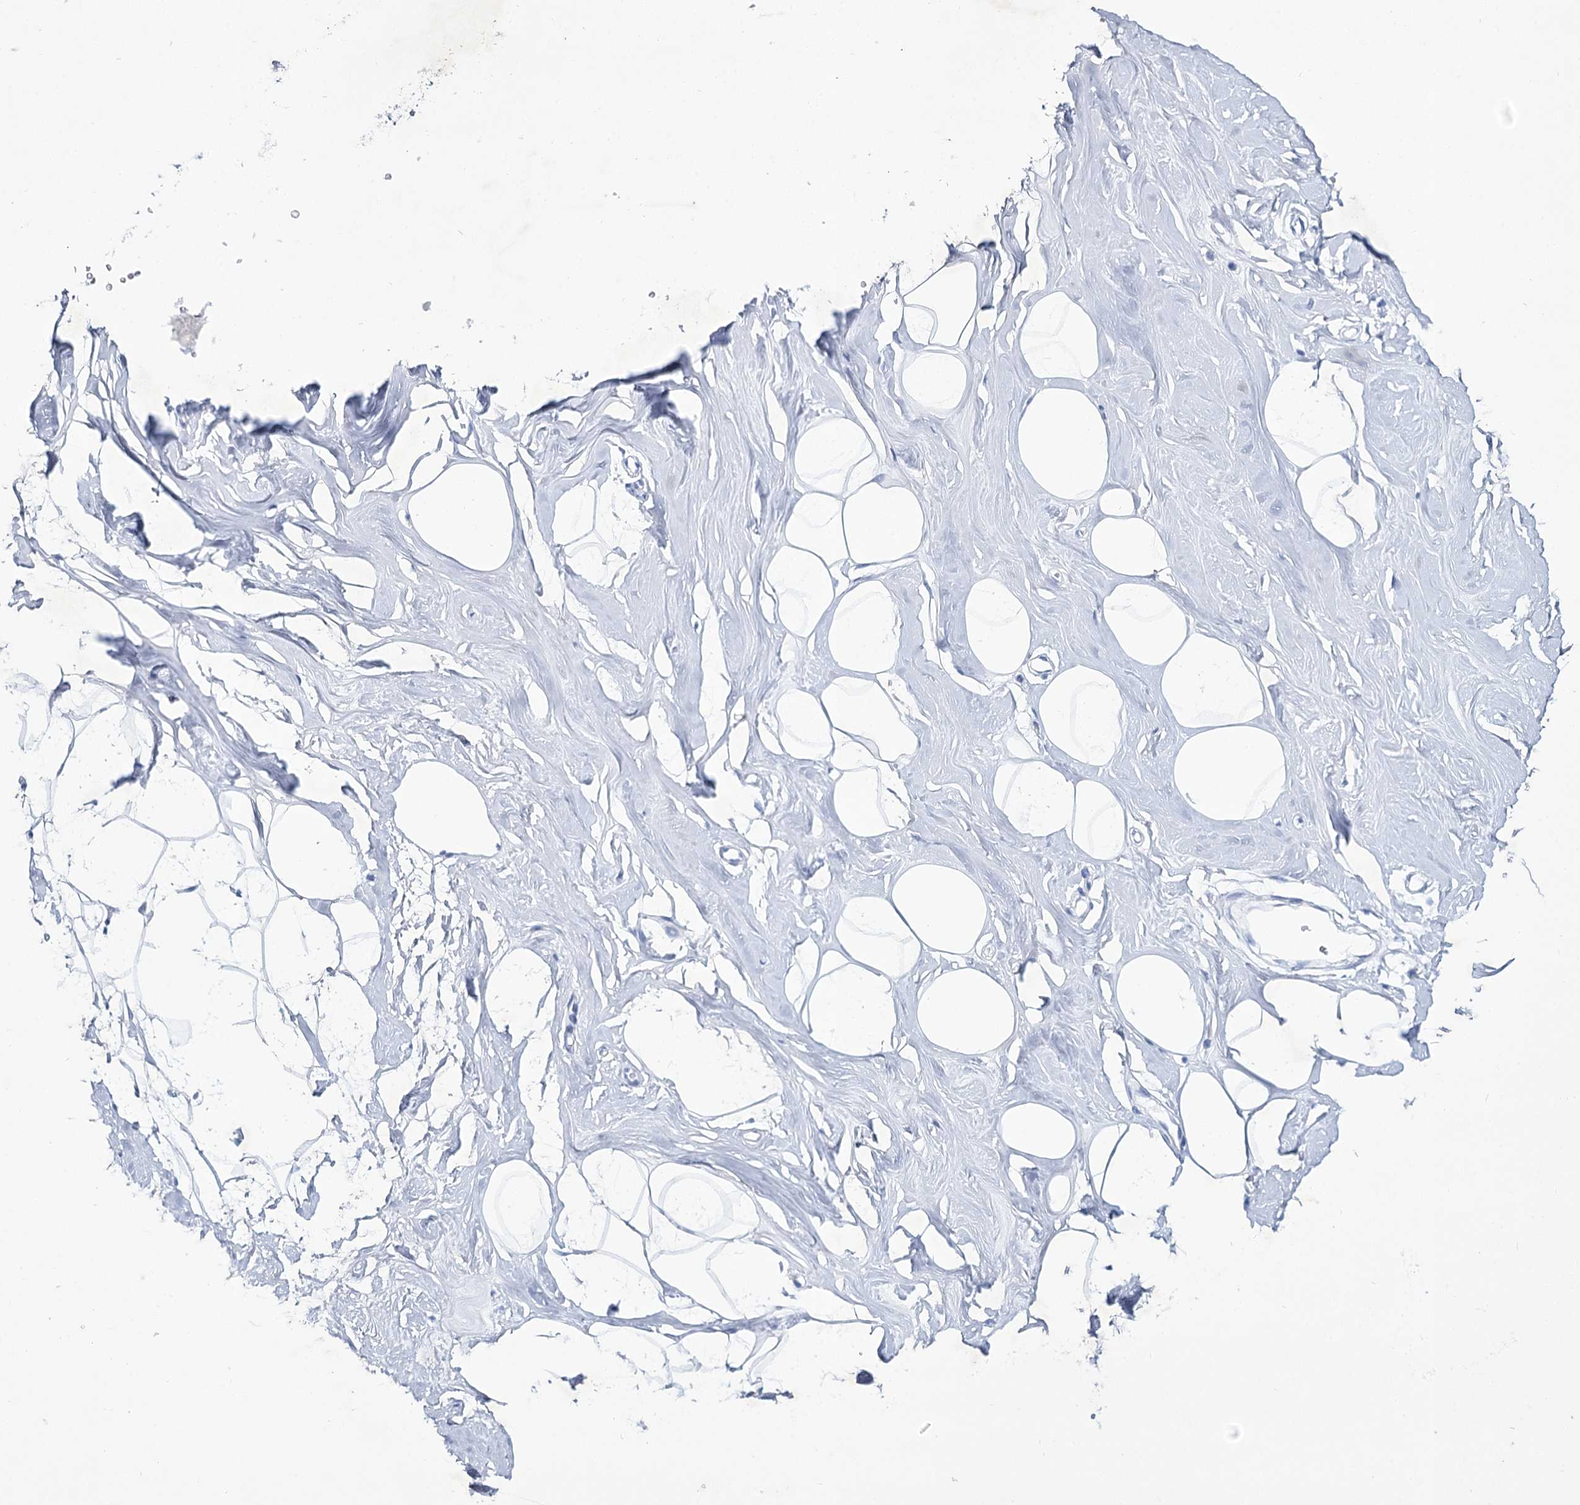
{"staining": {"intensity": "negative", "quantity": "none", "location": "none"}, "tissue": "adipose tissue", "cell_type": "Adipocytes", "image_type": "normal", "snomed": [{"axis": "morphology", "description": "Normal tissue, NOS"}, {"axis": "morphology", "description": "Fibrosis, NOS"}, {"axis": "topography", "description": "Breast"}, {"axis": "topography", "description": "Adipose tissue"}], "caption": "Immunohistochemical staining of unremarkable adipose tissue reveals no significant expression in adipocytes.", "gene": "RNF186", "patient": {"sex": "female", "age": 39}}